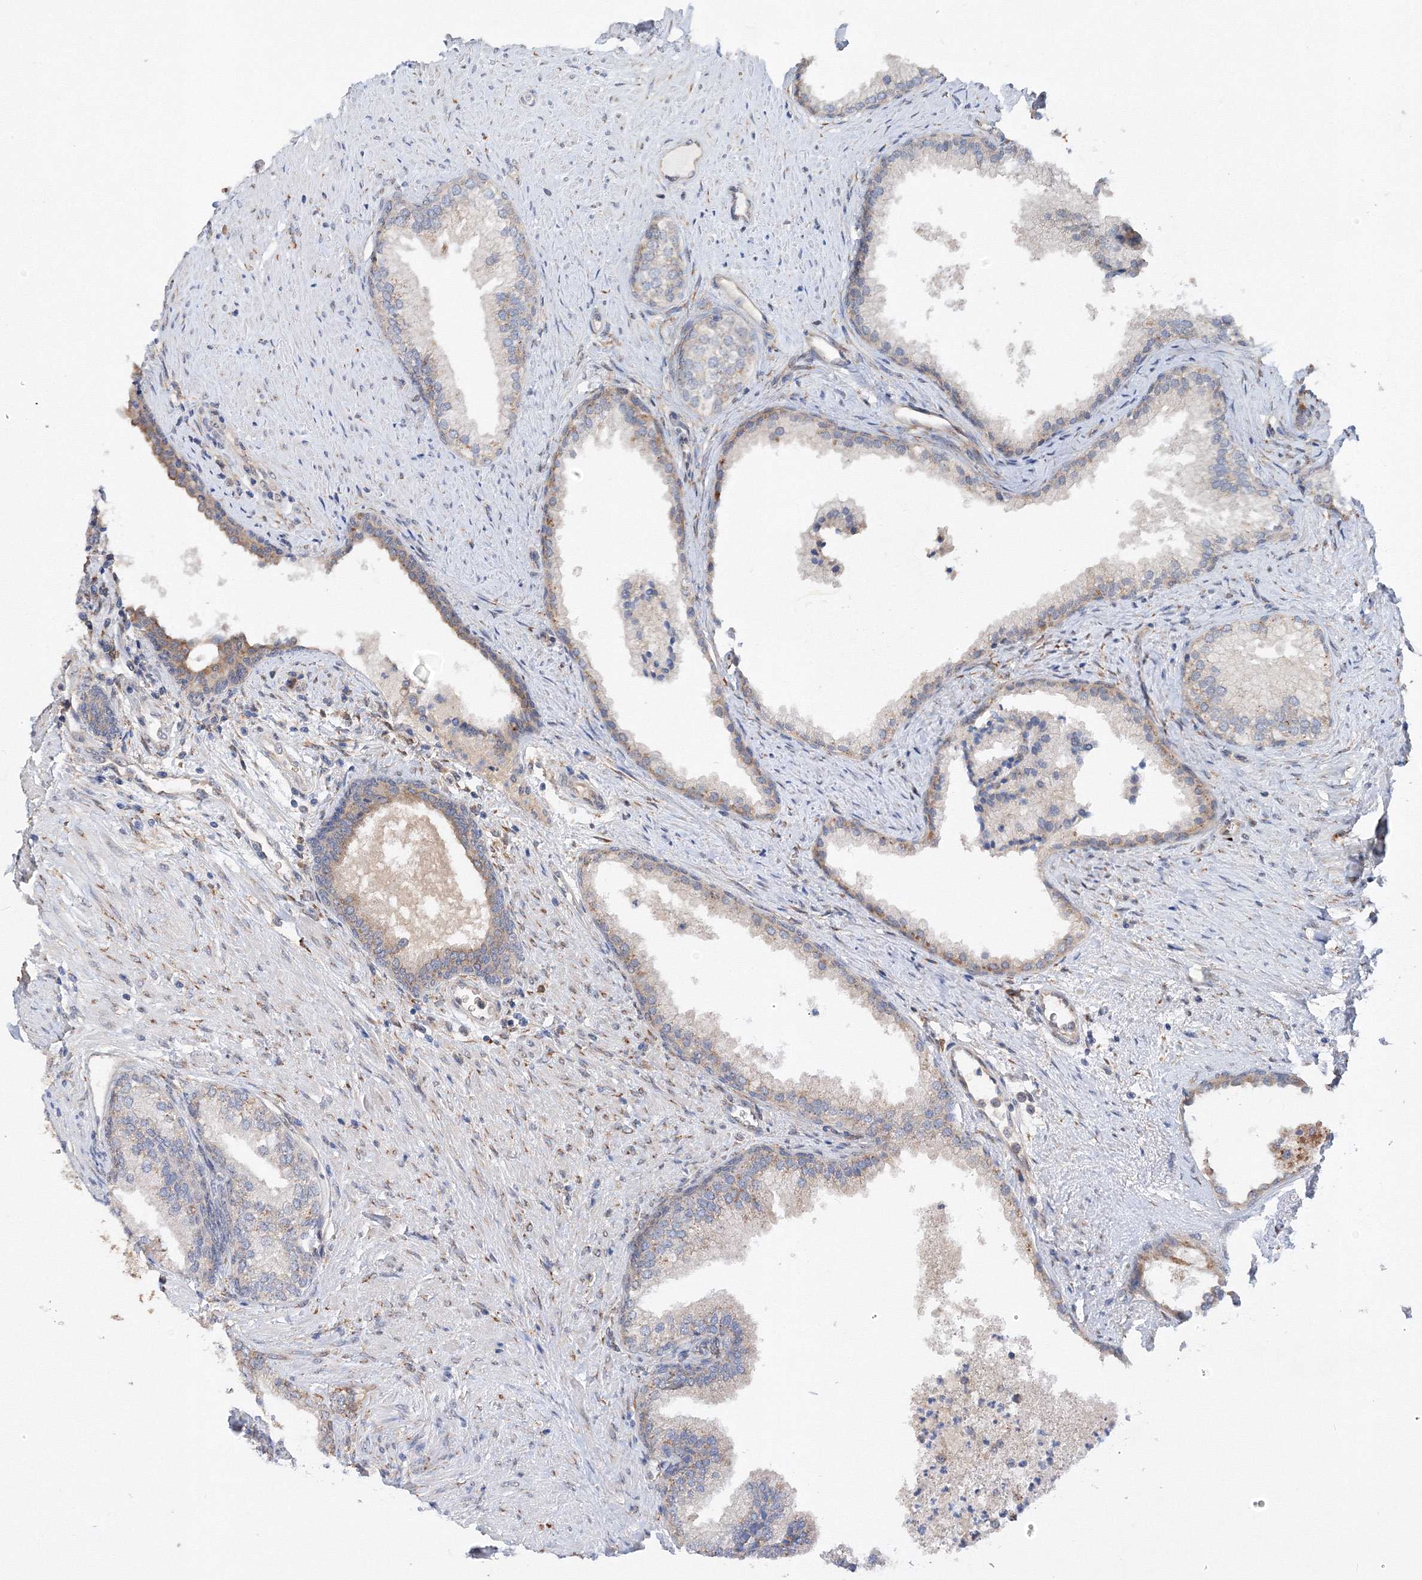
{"staining": {"intensity": "moderate", "quantity": "25%-75%", "location": "cytoplasmic/membranous"}, "tissue": "prostate", "cell_type": "Glandular cells", "image_type": "normal", "snomed": [{"axis": "morphology", "description": "Normal tissue, NOS"}, {"axis": "topography", "description": "Prostate"}], "caption": "About 25%-75% of glandular cells in benign prostate show moderate cytoplasmic/membranous protein positivity as visualized by brown immunohistochemical staining.", "gene": "DIS3L2", "patient": {"sex": "male", "age": 76}}